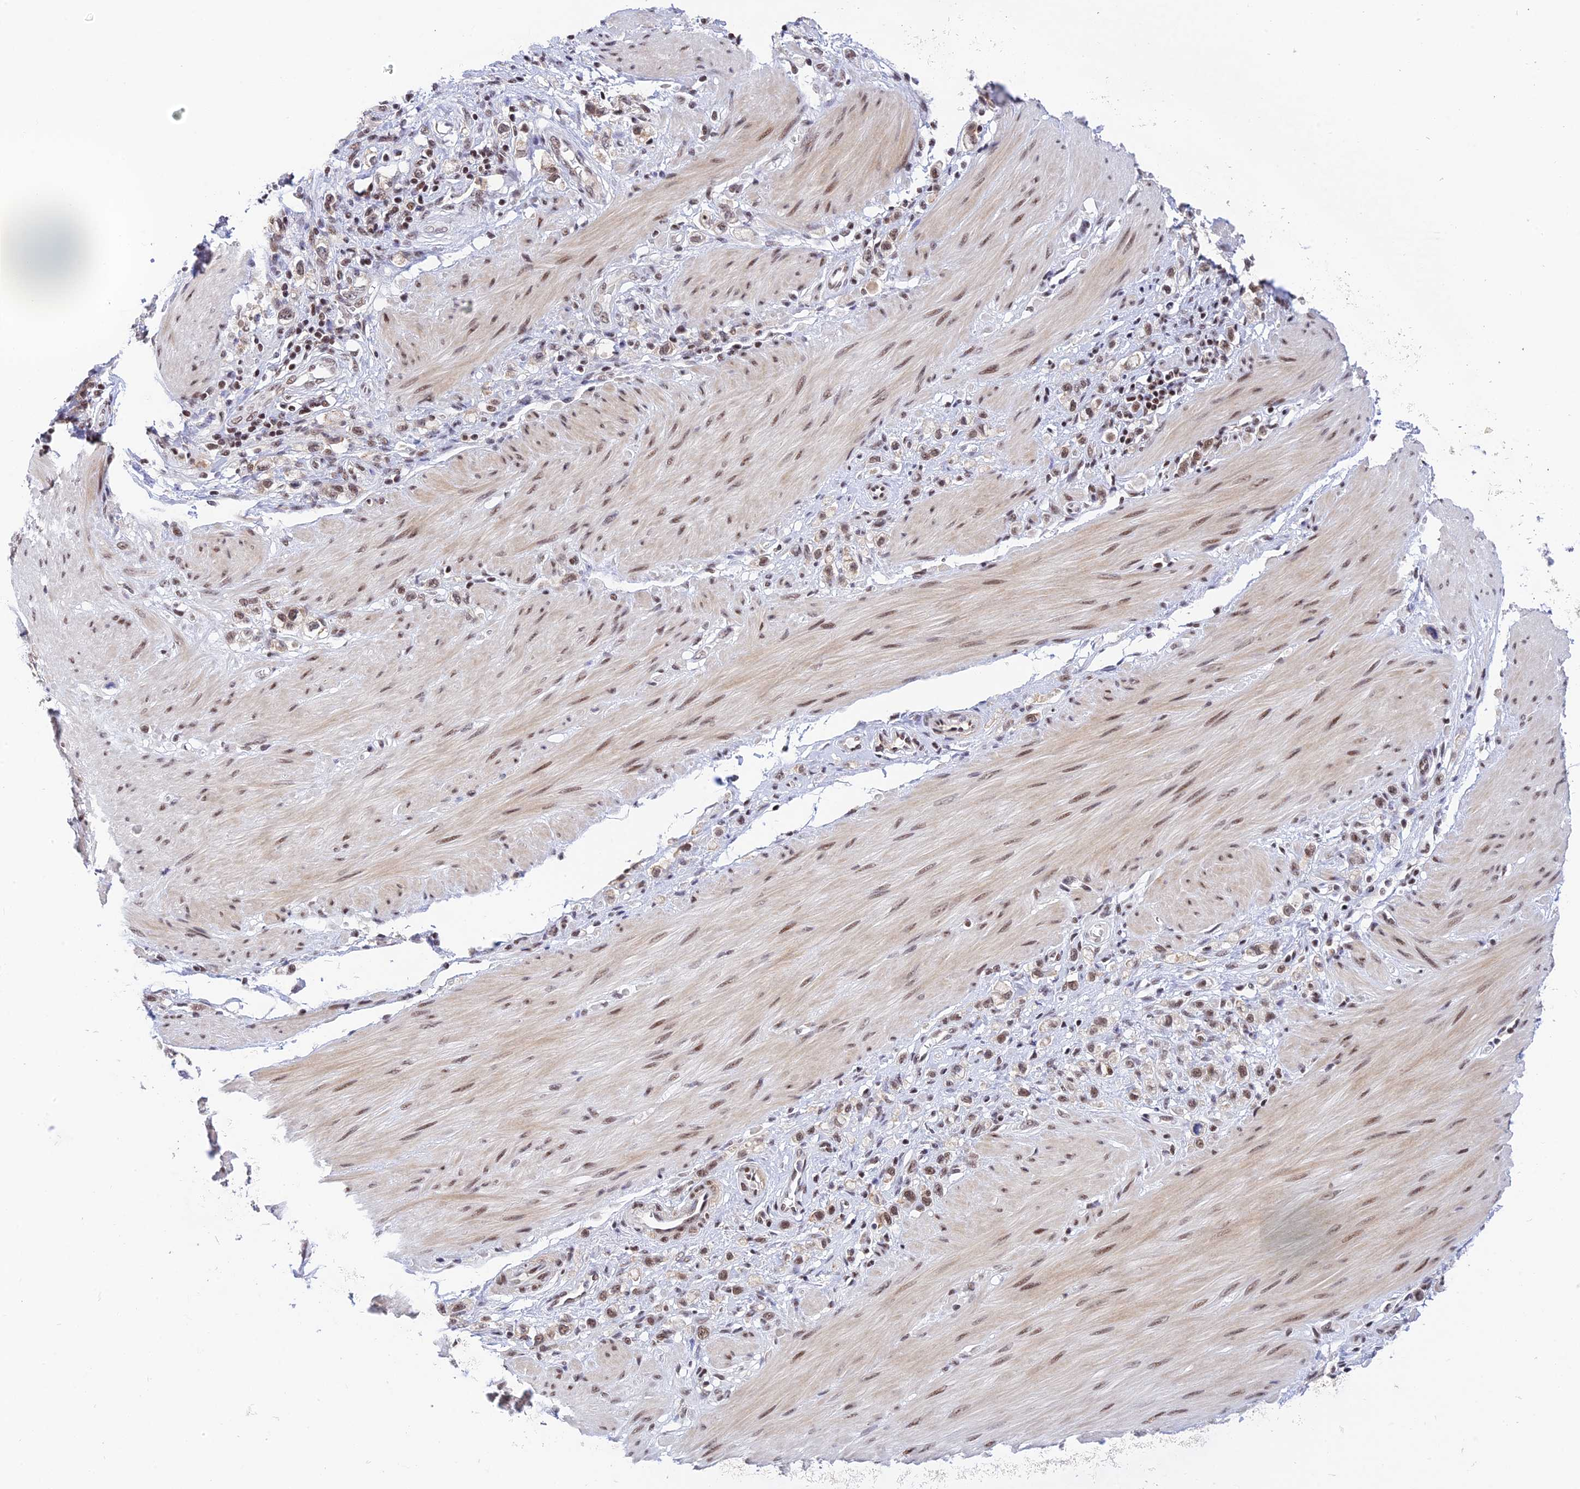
{"staining": {"intensity": "moderate", "quantity": ">75%", "location": "nuclear"}, "tissue": "stomach cancer", "cell_type": "Tumor cells", "image_type": "cancer", "snomed": [{"axis": "morphology", "description": "Adenocarcinoma, NOS"}, {"axis": "topography", "description": "Stomach"}], "caption": "Immunohistochemistry (DAB (3,3'-diaminobenzidine)) staining of human stomach cancer (adenocarcinoma) shows moderate nuclear protein positivity in approximately >75% of tumor cells.", "gene": "THAP11", "patient": {"sex": "female", "age": 65}}